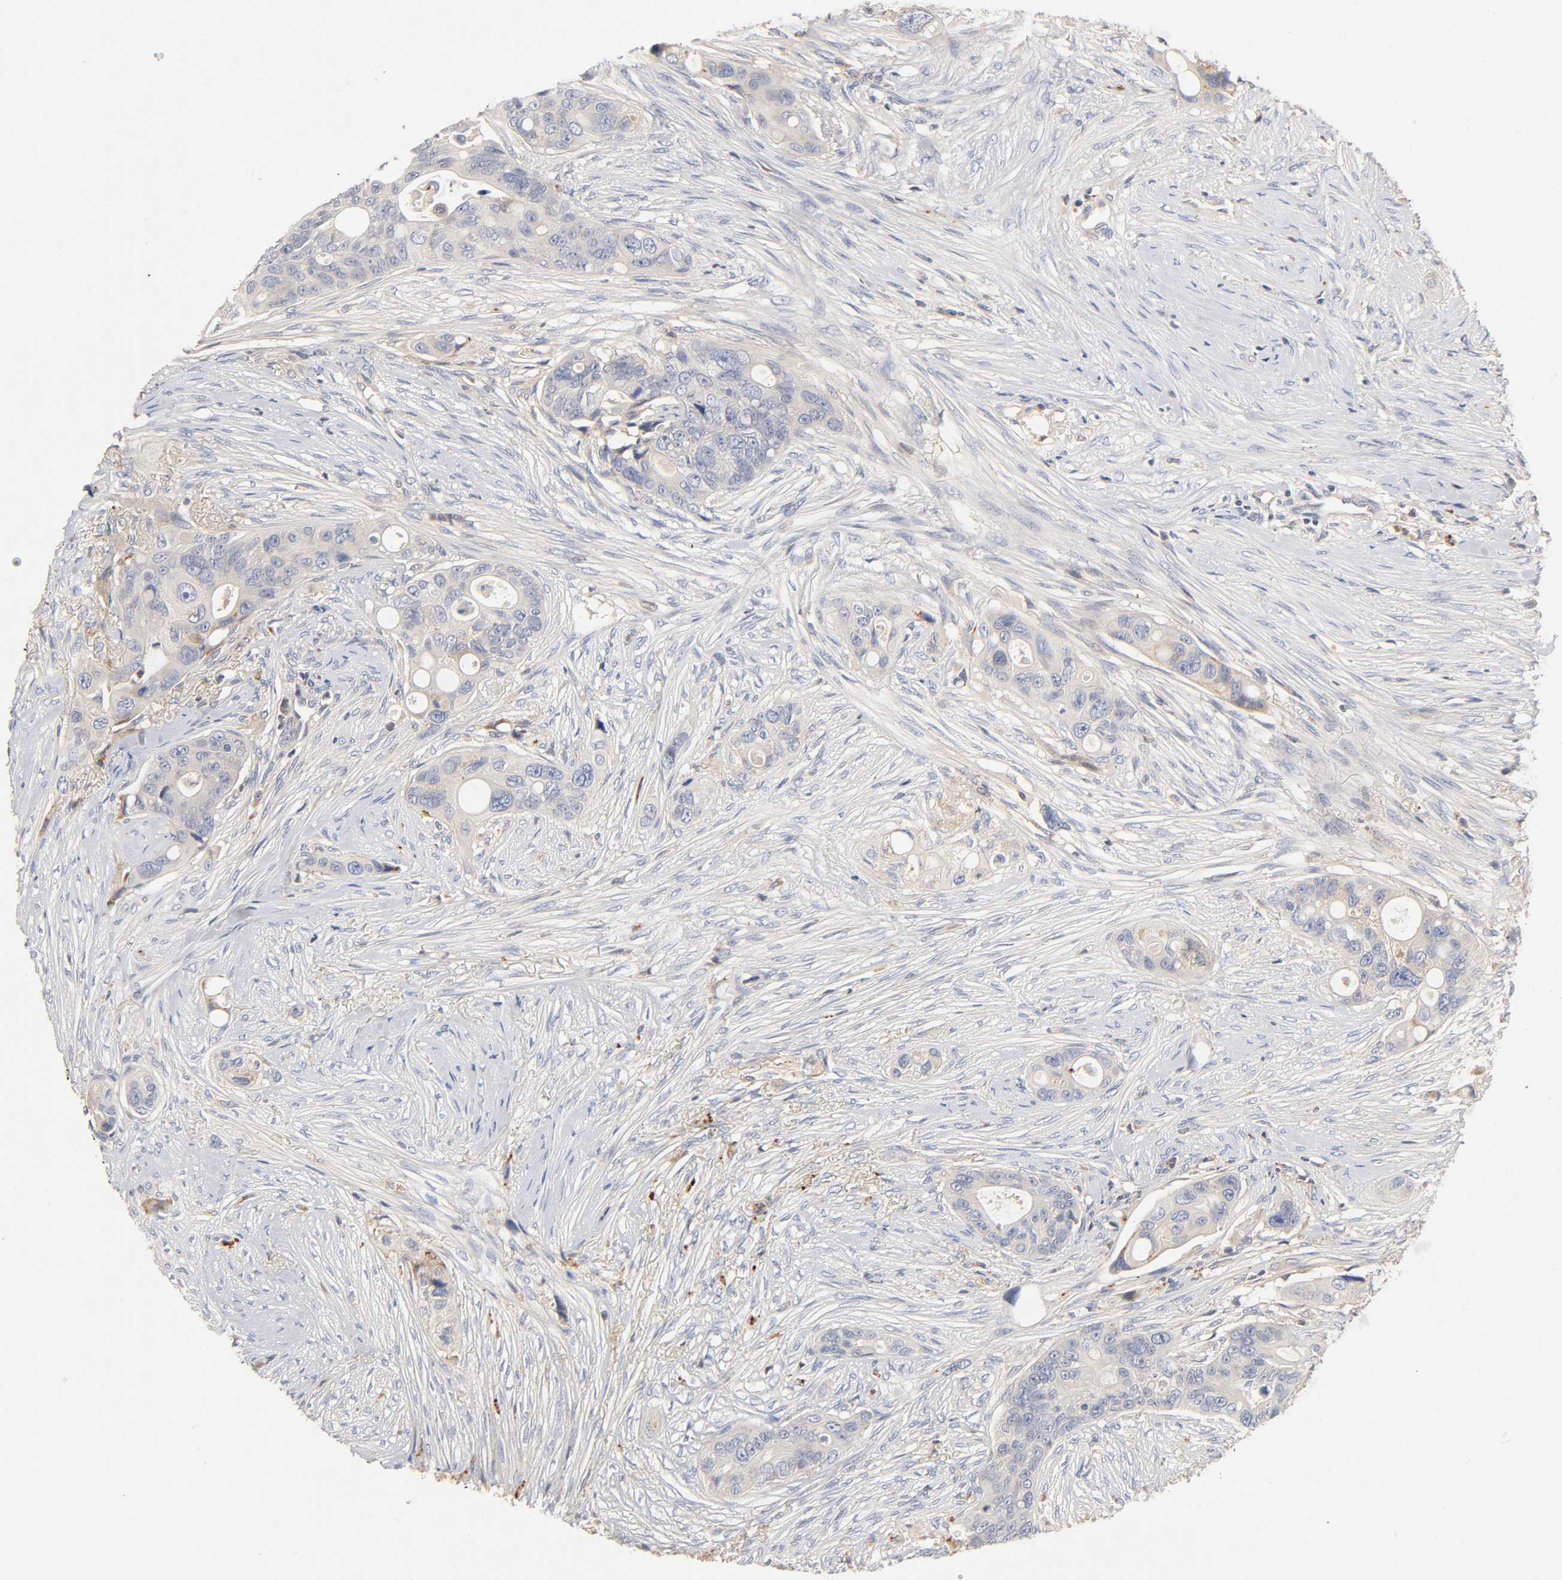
{"staining": {"intensity": "negative", "quantity": "none", "location": "none"}, "tissue": "colorectal cancer", "cell_type": "Tumor cells", "image_type": "cancer", "snomed": [{"axis": "morphology", "description": "Adenocarcinoma, NOS"}, {"axis": "topography", "description": "Colon"}], "caption": "This is a micrograph of immunohistochemistry staining of adenocarcinoma (colorectal), which shows no staining in tumor cells. (Immunohistochemistry, brightfield microscopy, high magnification).", "gene": "RHOA", "patient": {"sex": "female", "age": 57}}